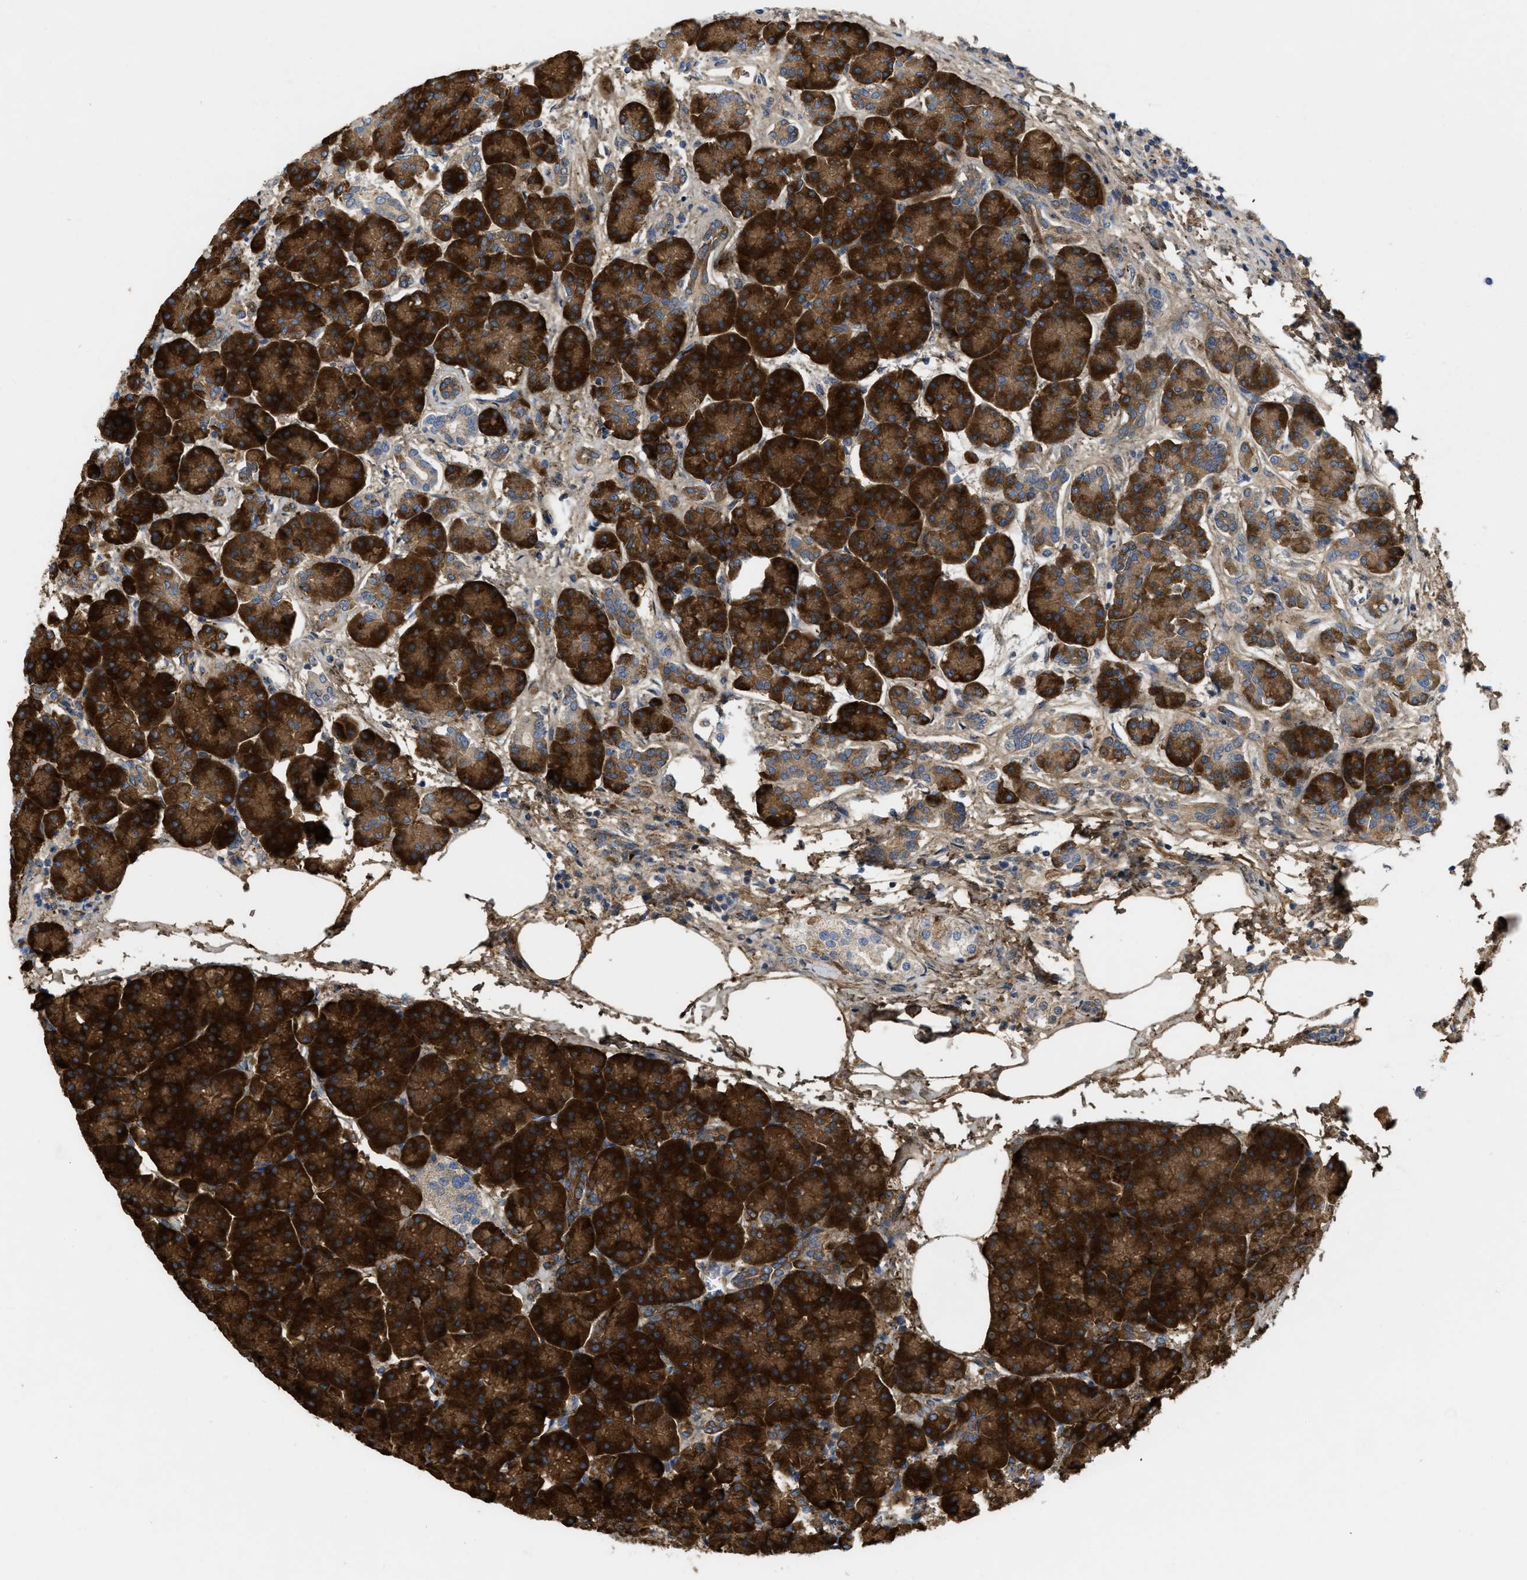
{"staining": {"intensity": "strong", "quantity": ">75%", "location": "cytoplasmic/membranous"}, "tissue": "pancreas", "cell_type": "Exocrine glandular cells", "image_type": "normal", "snomed": [{"axis": "morphology", "description": "Normal tissue, NOS"}, {"axis": "topography", "description": "Pancreas"}], "caption": "Unremarkable pancreas displays strong cytoplasmic/membranous staining in about >75% of exocrine glandular cells.", "gene": "ZNF70", "patient": {"sex": "female", "age": 70}}